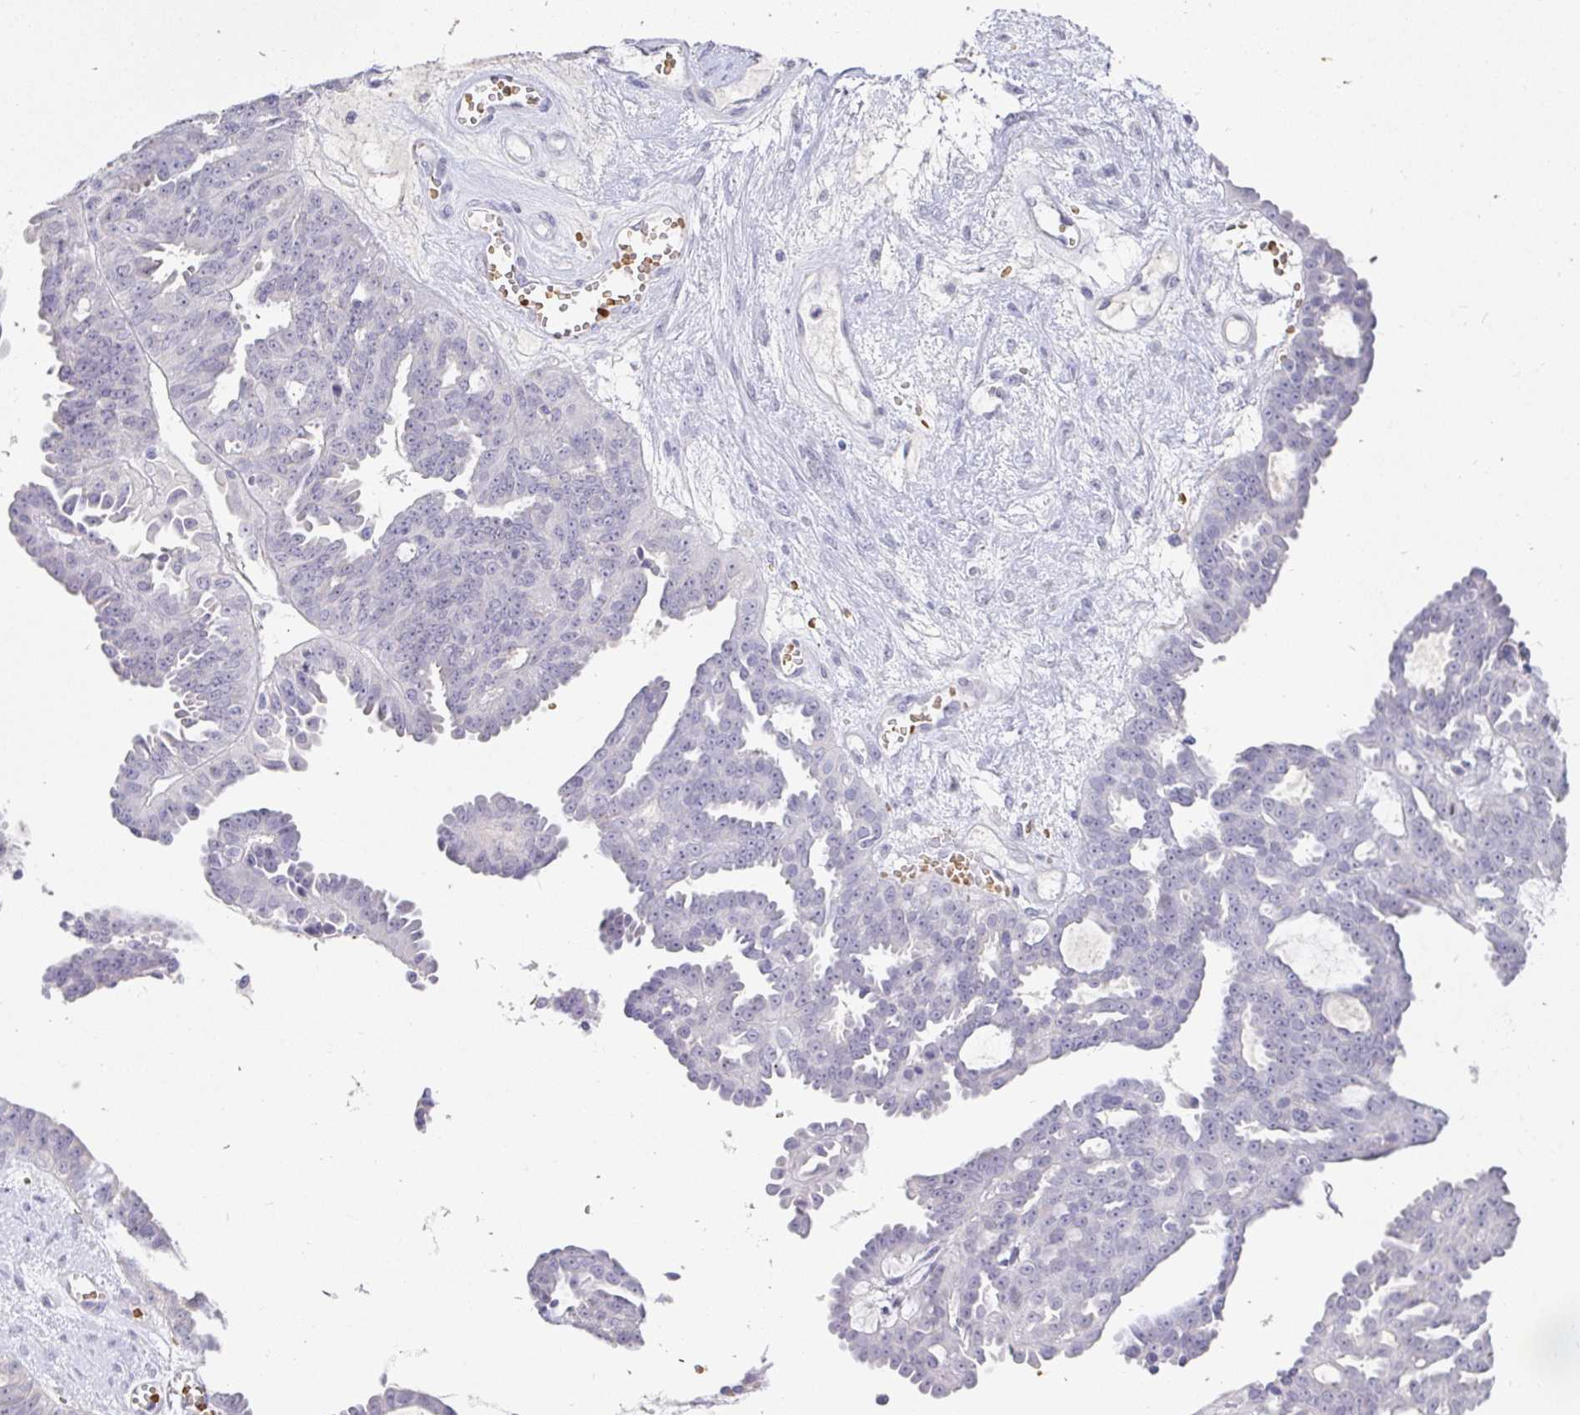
{"staining": {"intensity": "negative", "quantity": "none", "location": "none"}, "tissue": "ovarian cancer", "cell_type": "Tumor cells", "image_type": "cancer", "snomed": [{"axis": "morphology", "description": "Cystadenocarcinoma, serous, NOS"}, {"axis": "topography", "description": "Ovary"}], "caption": "Protein analysis of ovarian serous cystadenocarcinoma shows no significant positivity in tumor cells.", "gene": "FGF21", "patient": {"sex": "female", "age": 71}}